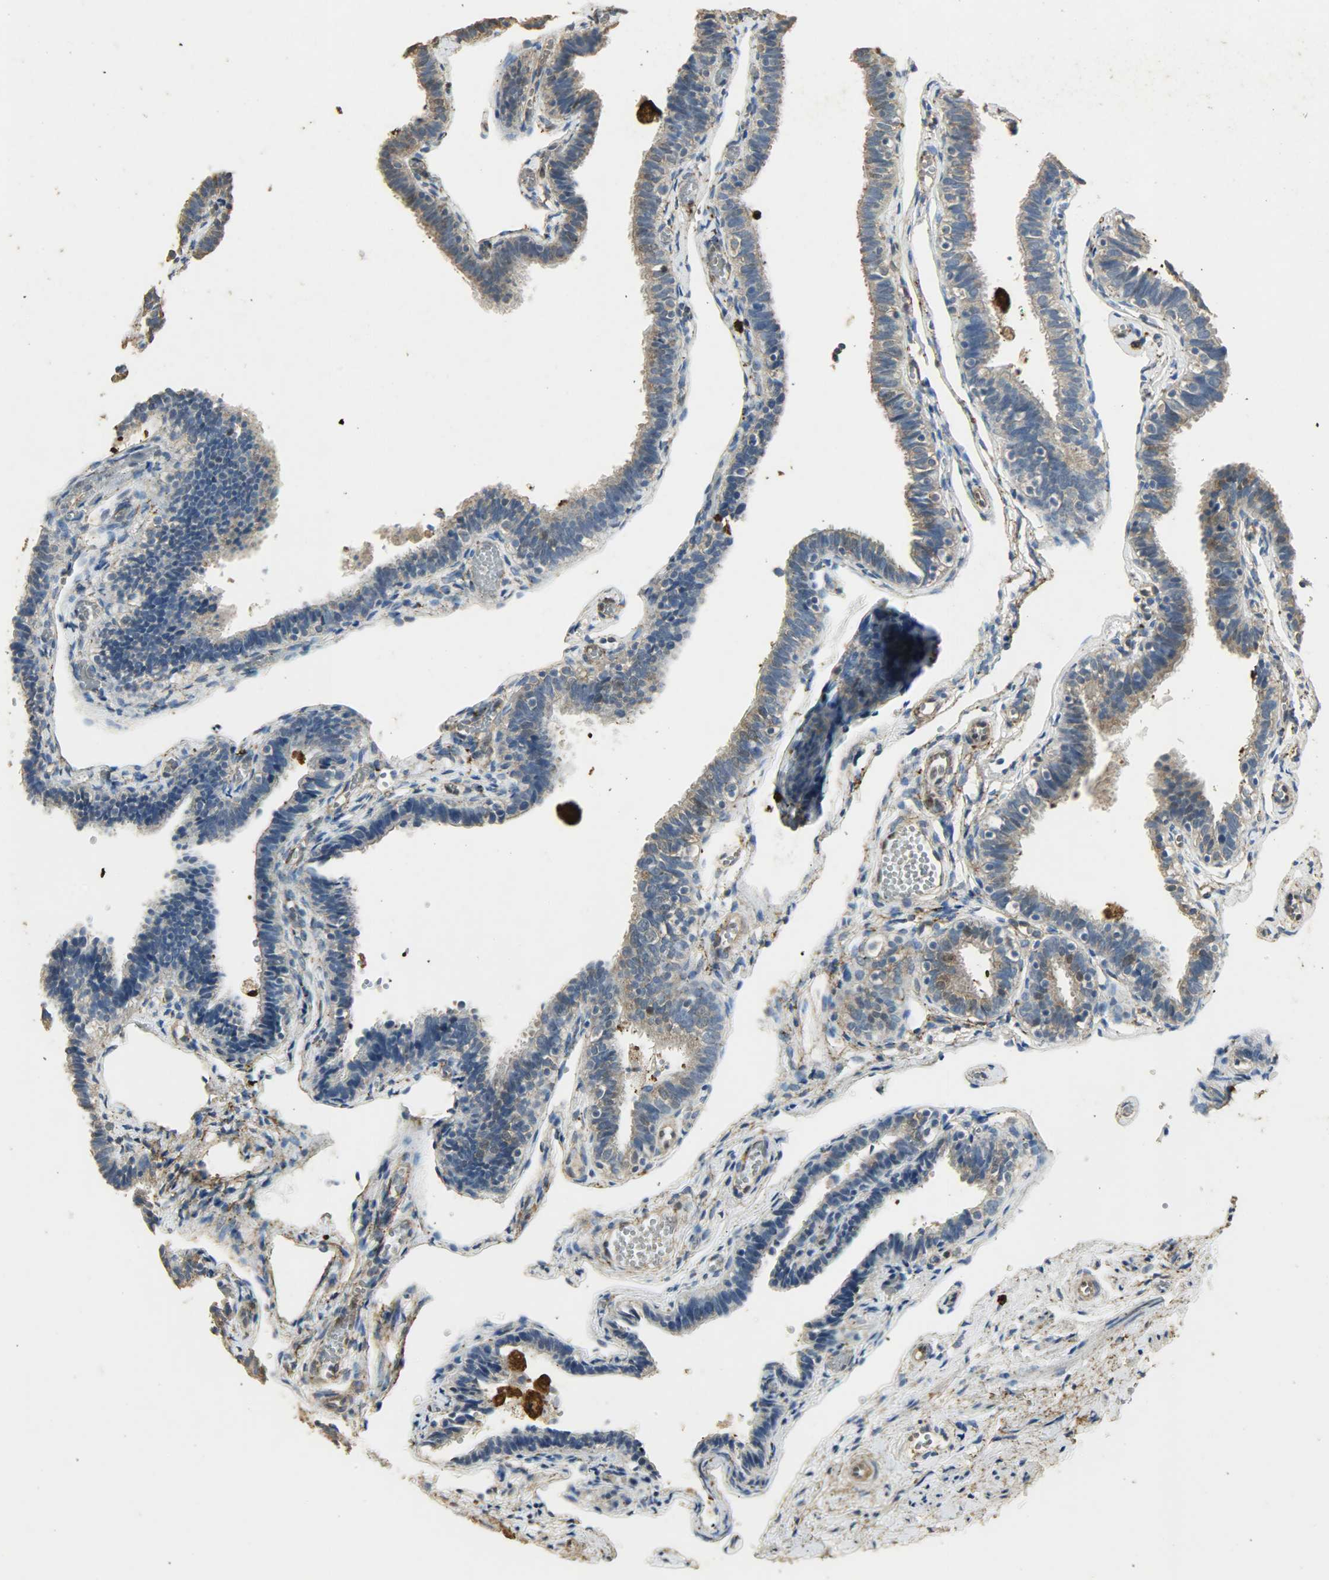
{"staining": {"intensity": "weak", "quantity": ">75%", "location": "cytoplasmic/membranous"}, "tissue": "fallopian tube", "cell_type": "Glandular cells", "image_type": "normal", "snomed": [{"axis": "morphology", "description": "Normal tissue, NOS"}, {"axis": "topography", "description": "Fallopian tube"}], "caption": "This is a micrograph of immunohistochemistry (IHC) staining of normal fallopian tube, which shows weak staining in the cytoplasmic/membranous of glandular cells.", "gene": "ASB9", "patient": {"sex": "female", "age": 46}}